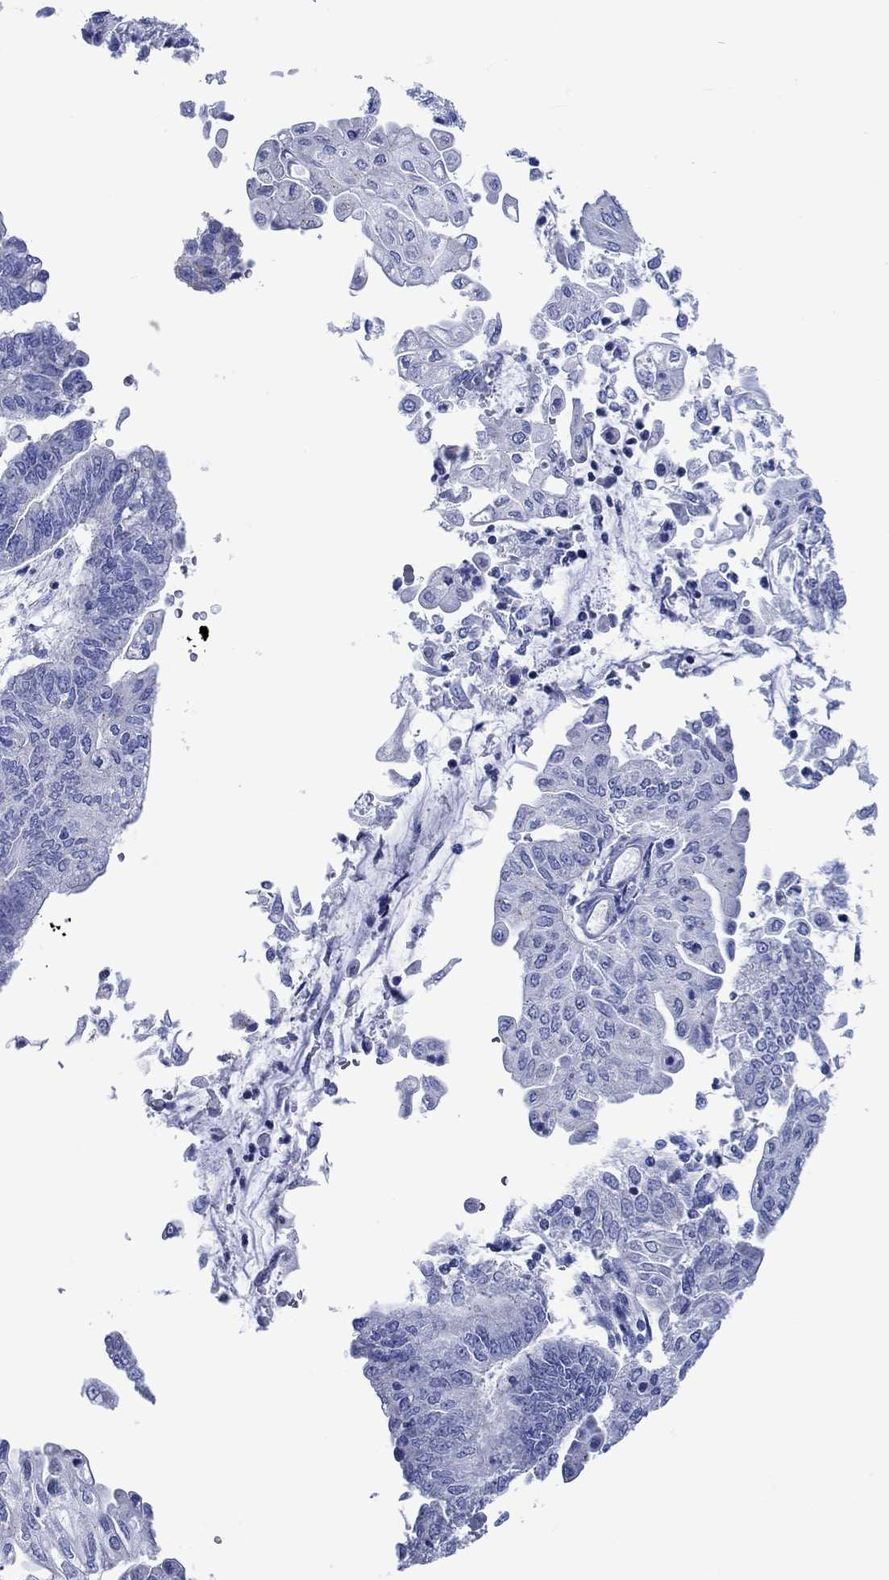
{"staining": {"intensity": "negative", "quantity": "none", "location": "none"}, "tissue": "endometrial cancer", "cell_type": "Tumor cells", "image_type": "cancer", "snomed": [{"axis": "morphology", "description": "Adenocarcinoma, NOS"}, {"axis": "topography", "description": "Endometrium"}], "caption": "This image is of endometrial adenocarcinoma stained with IHC to label a protein in brown with the nuclei are counter-stained blue. There is no expression in tumor cells.", "gene": "CPLX2", "patient": {"sex": "female", "age": 55}}